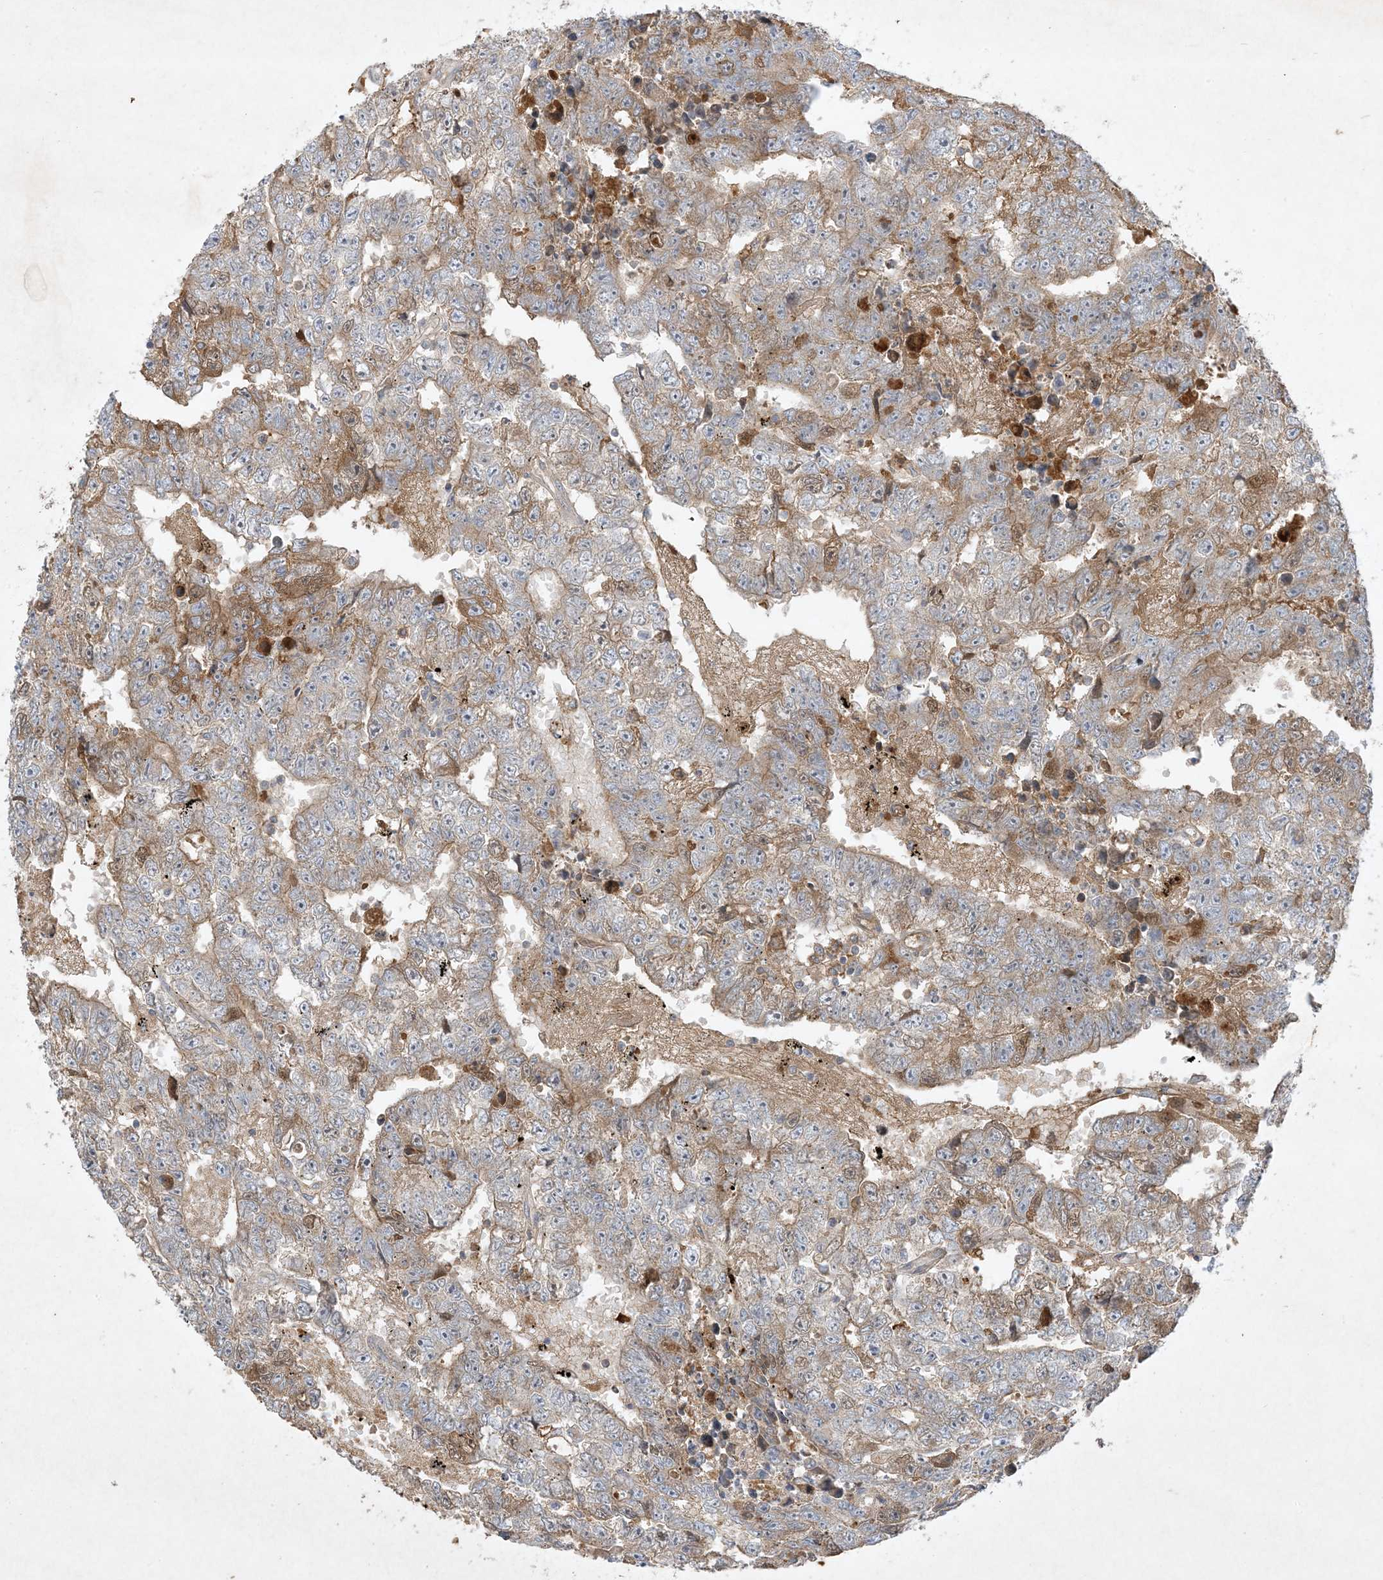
{"staining": {"intensity": "weak", "quantity": "25%-75%", "location": "cytoplasmic/membranous"}, "tissue": "testis cancer", "cell_type": "Tumor cells", "image_type": "cancer", "snomed": [{"axis": "morphology", "description": "Carcinoma, Embryonal, NOS"}, {"axis": "topography", "description": "Testis"}], "caption": "Protein staining of testis embryonal carcinoma tissue demonstrates weak cytoplasmic/membranous staining in about 25%-75% of tumor cells.", "gene": "FETUB", "patient": {"sex": "male", "age": 25}}